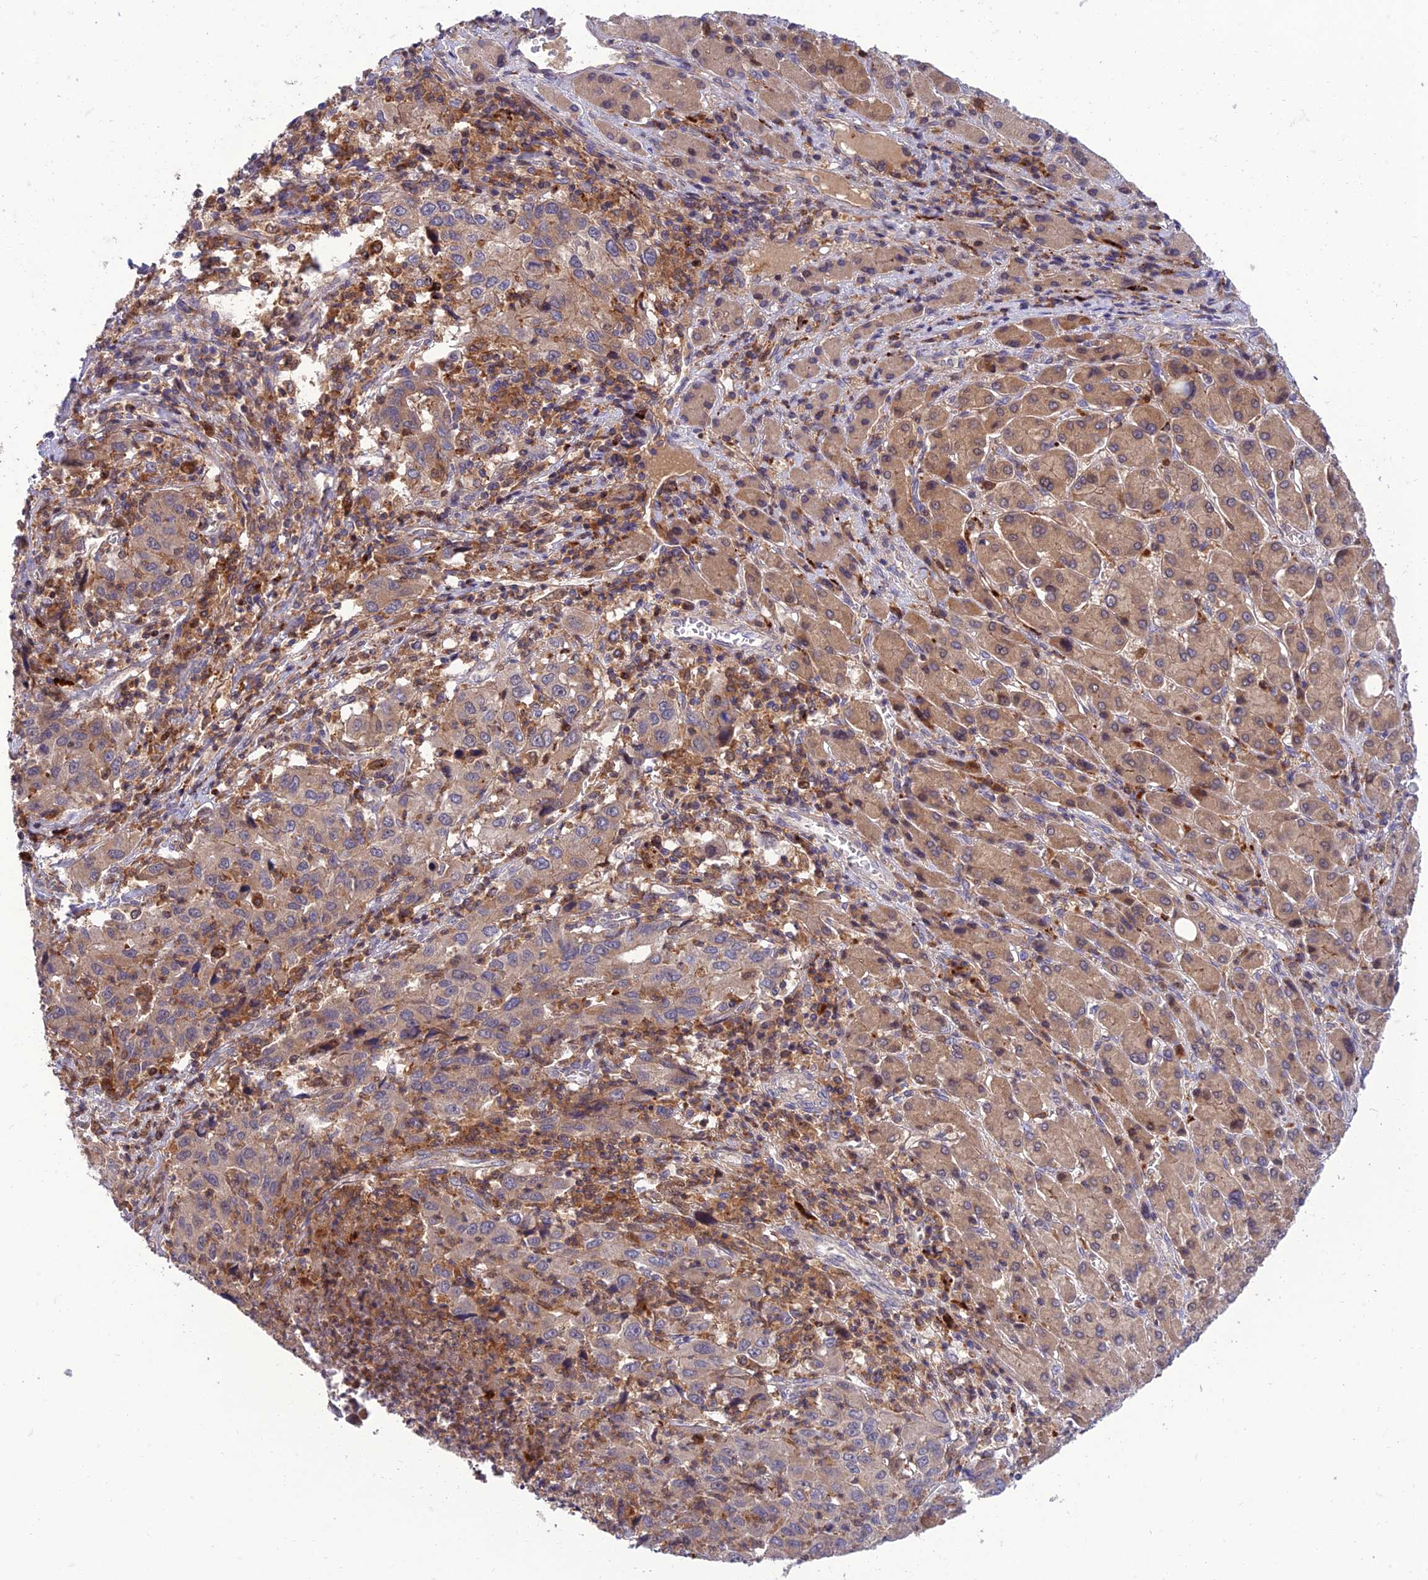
{"staining": {"intensity": "weak", "quantity": "25%-75%", "location": "cytoplasmic/membranous"}, "tissue": "liver cancer", "cell_type": "Tumor cells", "image_type": "cancer", "snomed": [{"axis": "morphology", "description": "Carcinoma, Hepatocellular, NOS"}, {"axis": "topography", "description": "Liver"}], "caption": "Immunohistochemical staining of liver hepatocellular carcinoma demonstrates weak cytoplasmic/membranous protein positivity in approximately 25%-75% of tumor cells.", "gene": "IRAK3", "patient": {"sex": "male", "age": 63}}